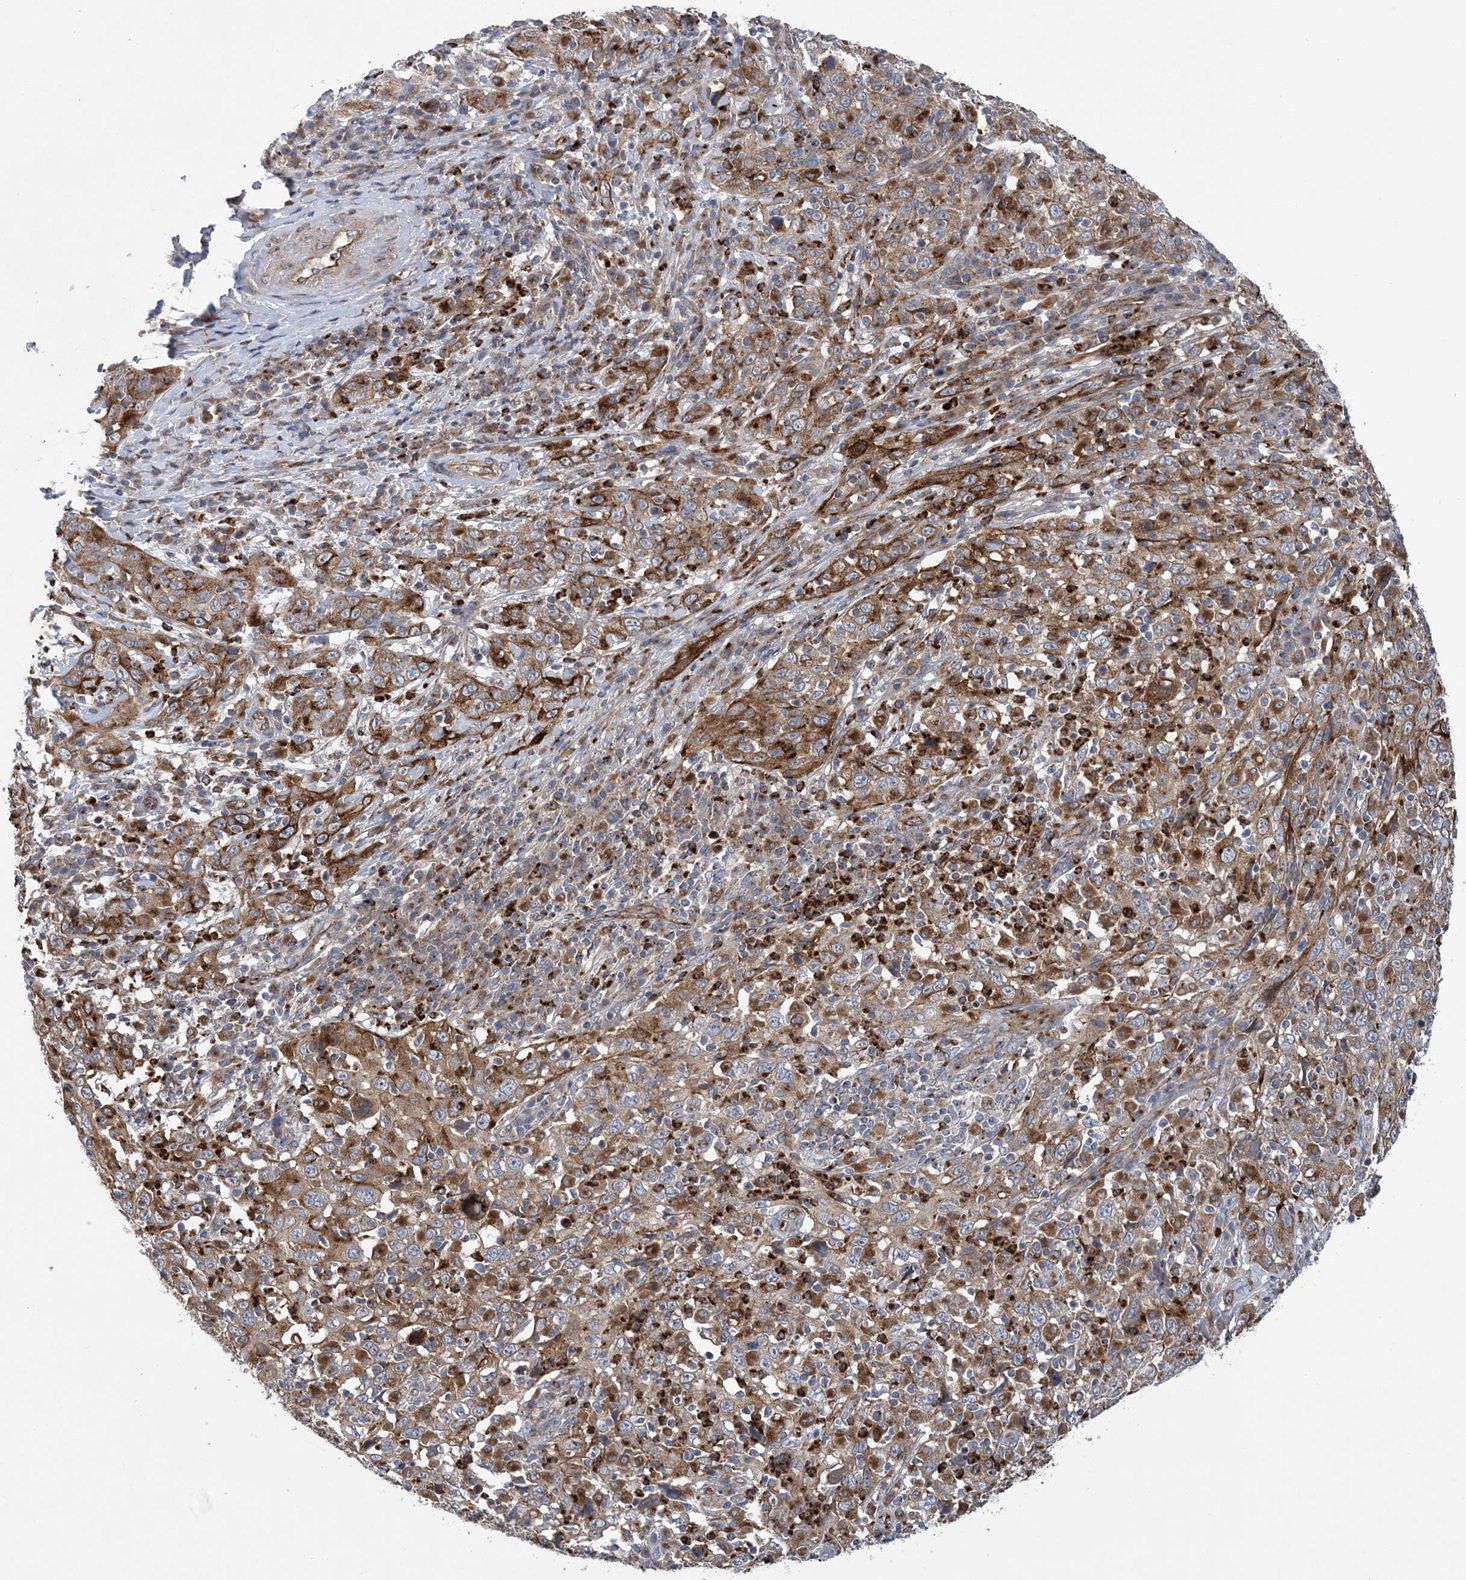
{"staining": {"intensity": "moderate", "quantity": ">75%", "location": "cytoplasmic/membranous"}, "tissue": "cervical cancer", "cell_type": "Tumor cells", "image_type": "cancer", "snomed": [{"axis": "morphology", "description": "Squamous cell carcinoma, NOS"}, {"axis": "topography", "description": "Cervix"}], "caption": "Squamous cell carcinoma (cervical) tissue demonstrates moderate cytoplasmic/membranous expression in about >75% of tumor cells The staining was performed using DAB to visualize the protein expression in brown, while the nuclei were stained in blue with hematoxylin (Magnification: 20x).", "gene": "PTTG1IP", "patient": {"sex": "female", "age": 46}}